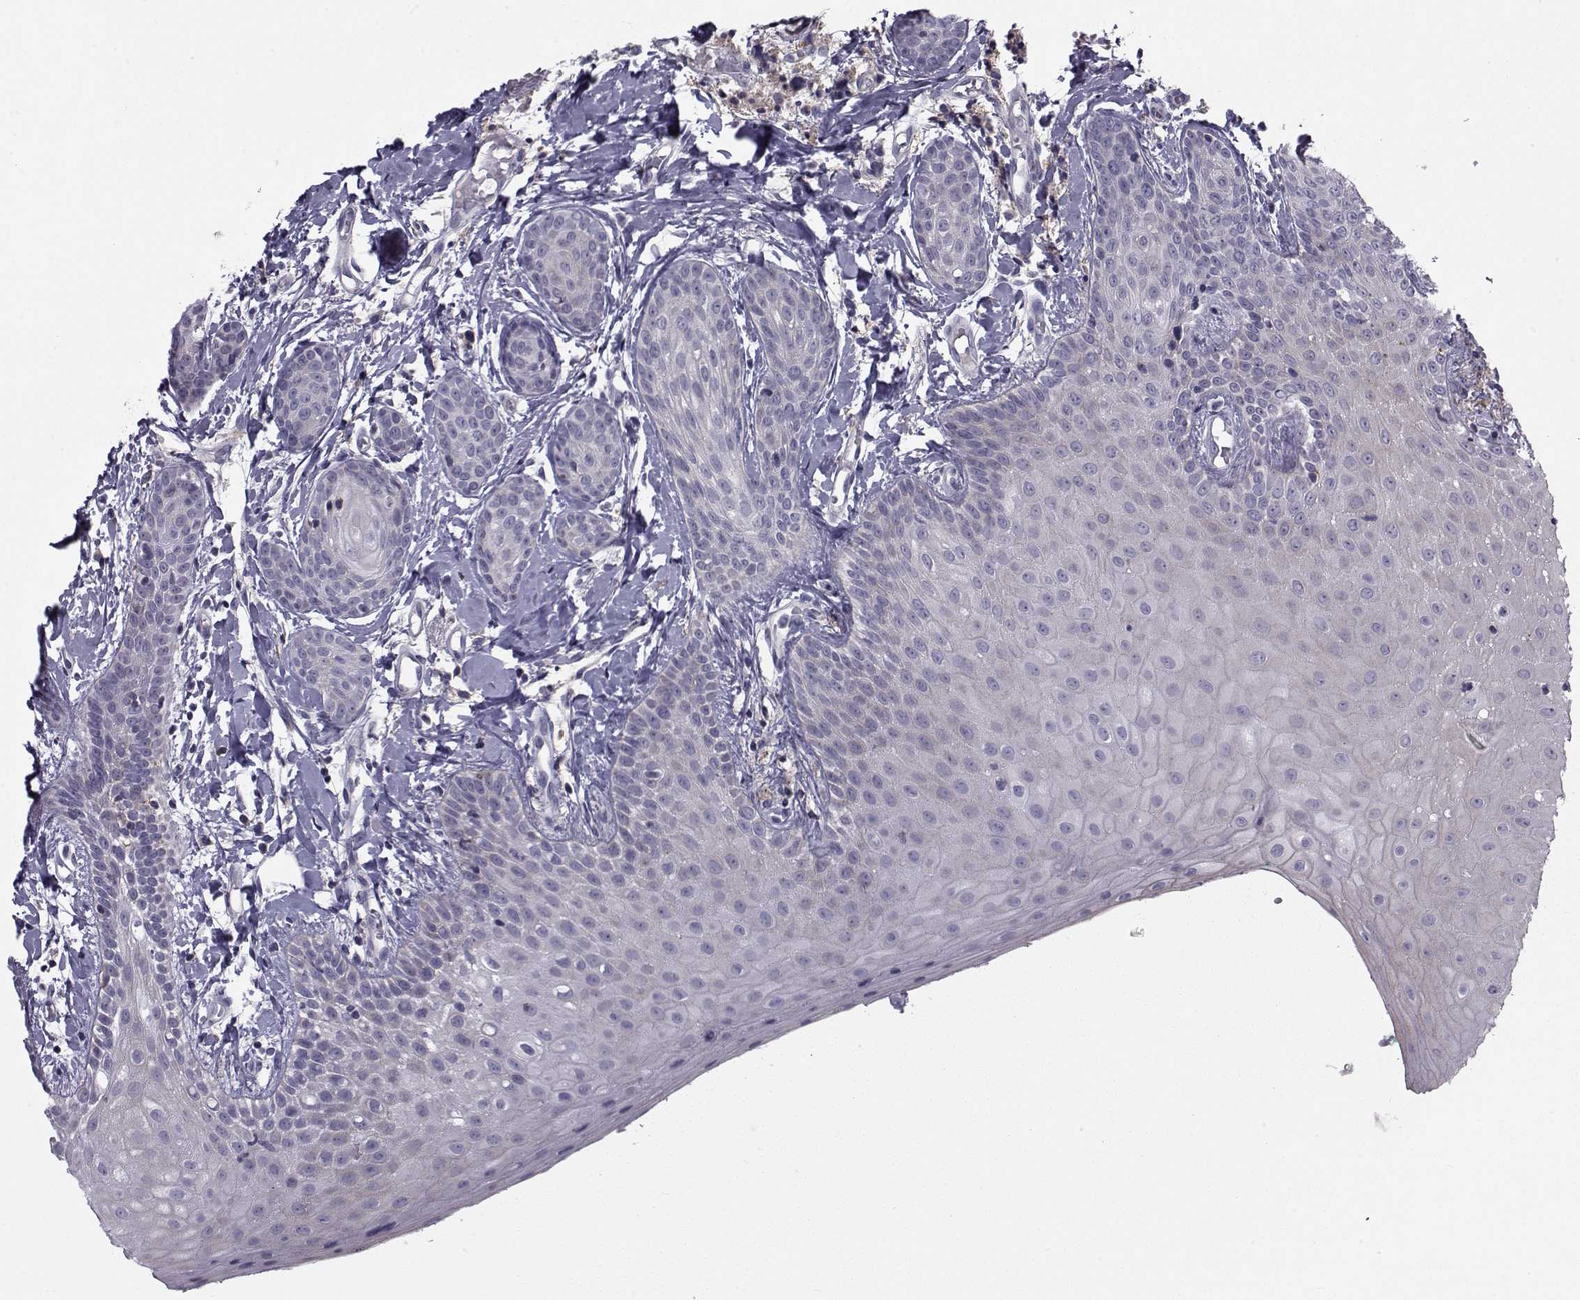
{"staining": {"intensity": "negative", "quantity": "none", "location": "none"}, "tissue": "head and neck cancer", "cell_type": "Tumor cells", "image_type": "cancer", "snomed": [{"axis": "morphology", "description": "Normal tissue, NOS"}, {"axis": "morphology", "description": "Squamous cell carcinoma, NOS"}, {"axis": "topography", "description": "Oral tissue"}, {"axis": "topography", "description": "Salivary gland"}, {"axis": "topography", "description": "Head-Neck"}], "caption": "IHC of human head and neck squamous cell carcinoma demonstrates no staining in tumor cells.", "gene": "LRRC27", "patient": {"sex": "female", "age": 62}}